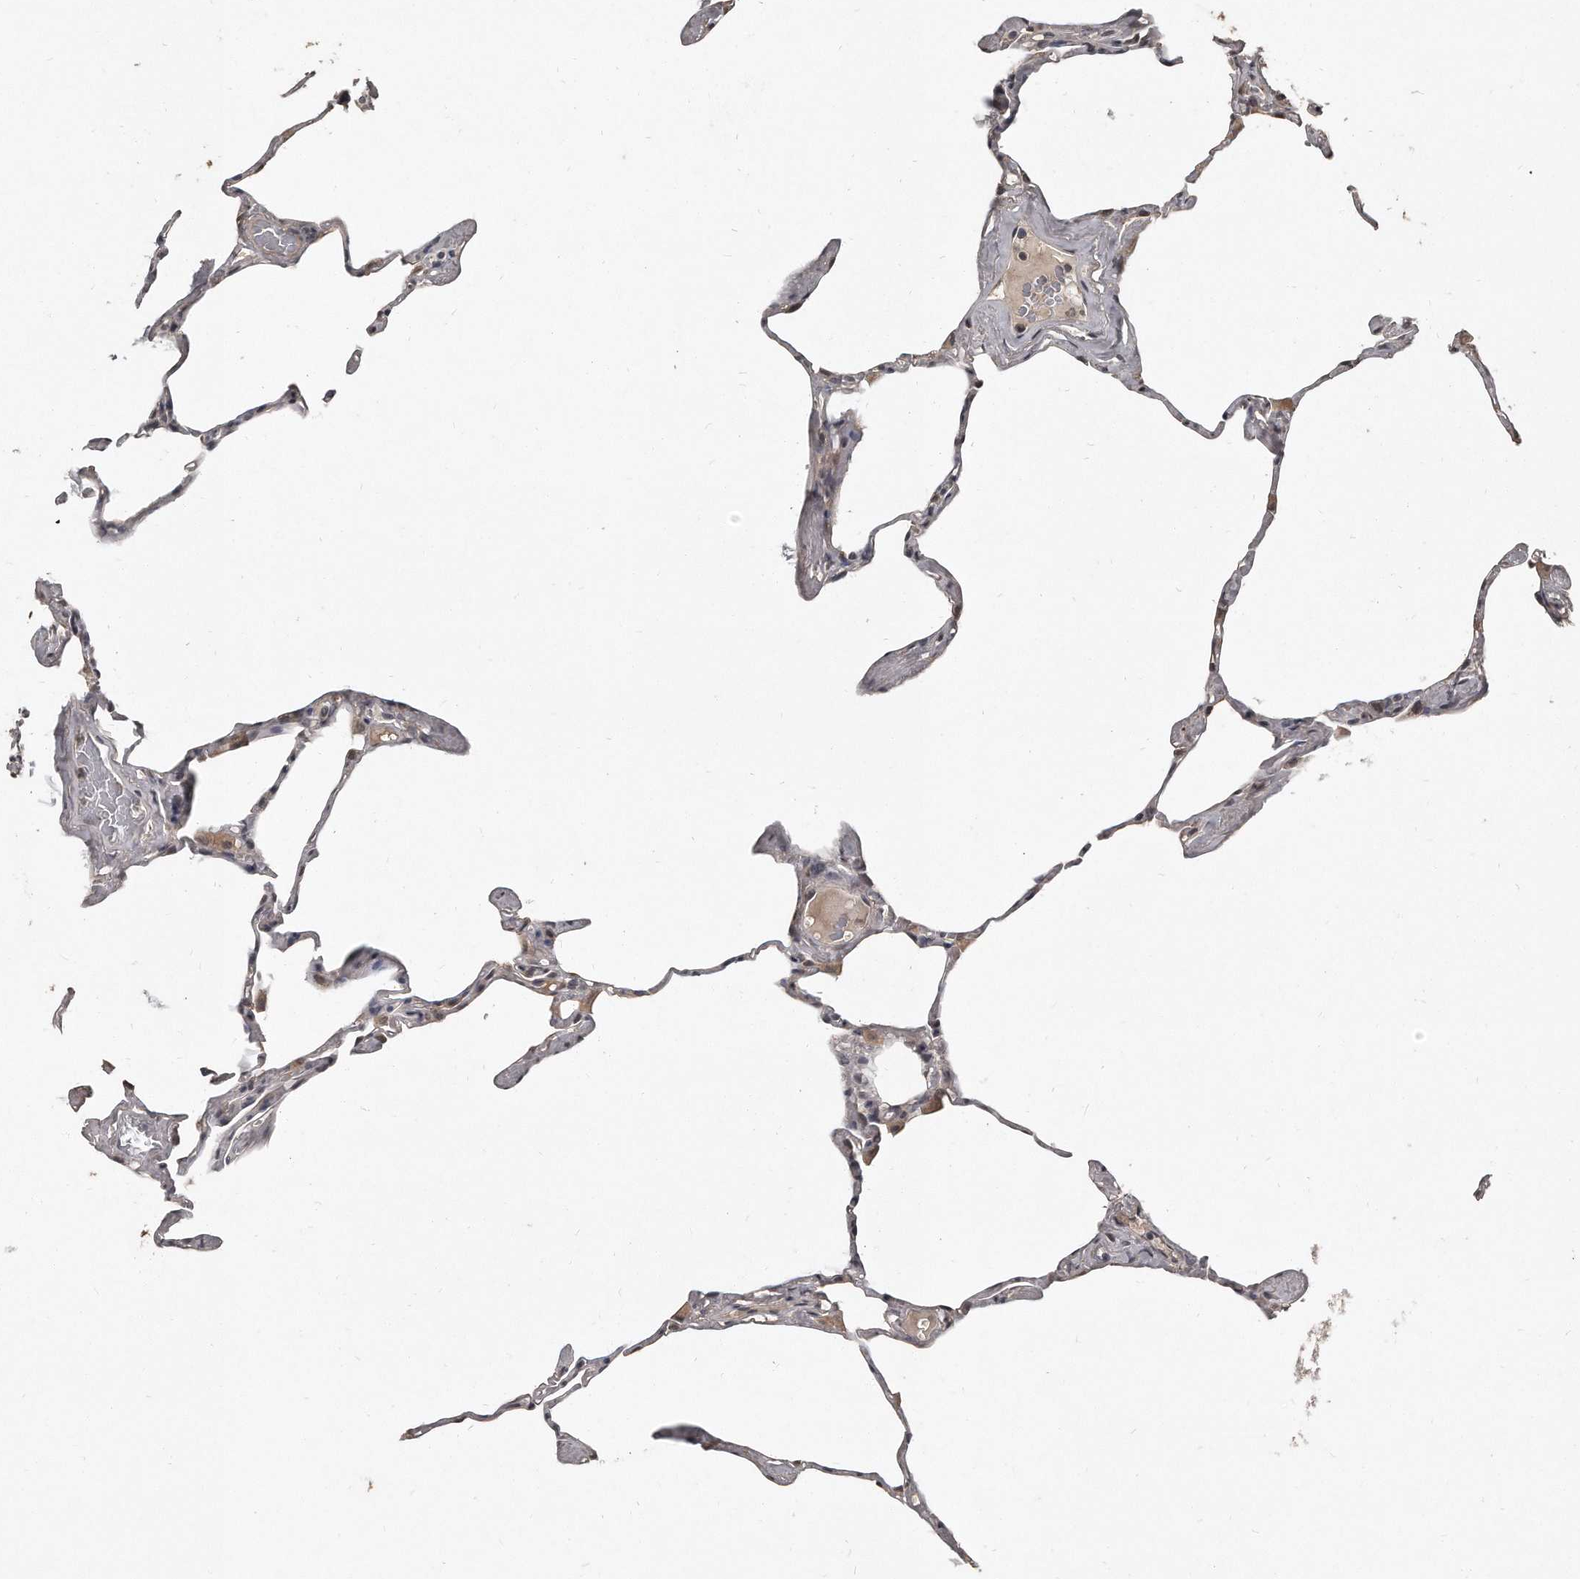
{"staining": {"intensity": "weak", "quantity": "<25%", "location": "cytoplasmic/membranous"}, "tissue": "lung", "cell_type": "Alveolar cells", "image_type": "normal", "snomed": [{"axis": "morphology", "description": "Normal tissue, NOS"}, {"axis": "topography", "description": "Lung"}], "caption": "This is an immunohistochemistry (IHC) micrograph of benign lung. There is no staining in alveolar cells.", "gene": "GRB10", "patient": {"sex": "male", "age": 65}}